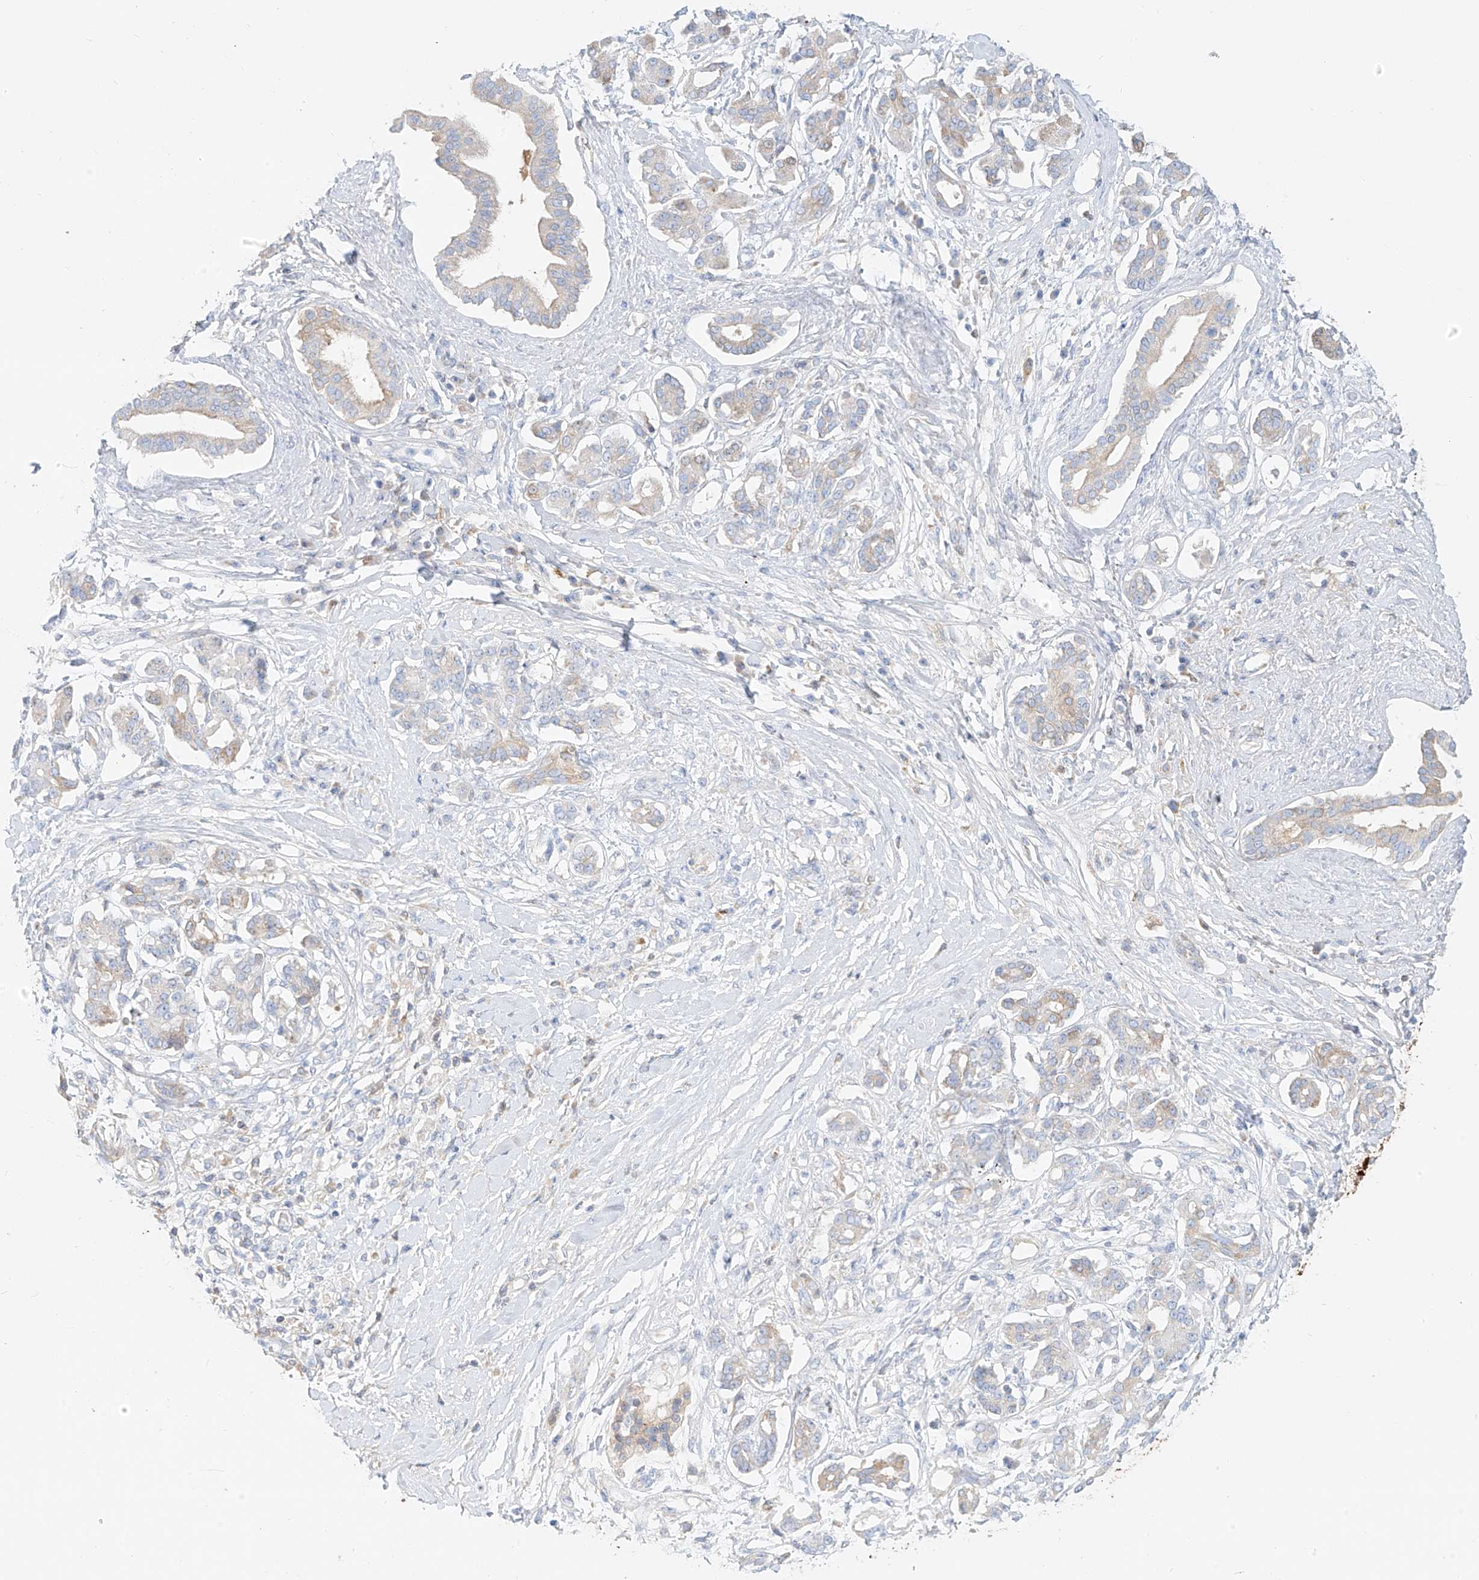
{"staining": {"intensity": "negative", "quantity": "none", "location": "none"}, "tissue": "pancreatic cancer", "cell_type": "Tumor cells", "image_type": "cancer", "snomed": [{"axis": "morphology", "description": "Inflammation, NOS"}, {"axis": "morphology", "description": "Adenocarcinoma, NOS"}, {"axis": "topography", "description": "Pancreas"}], "caption": "Immunohistochemistry micrograph of human pancreatic cancer stained for a protein (brown), which displays no staining in tumor cells. (Immunohistochemistry, brightfield microscopy, high magnification).", "gene": "OCSTAMP", "patient": {"sex": "female", "age": 56}}